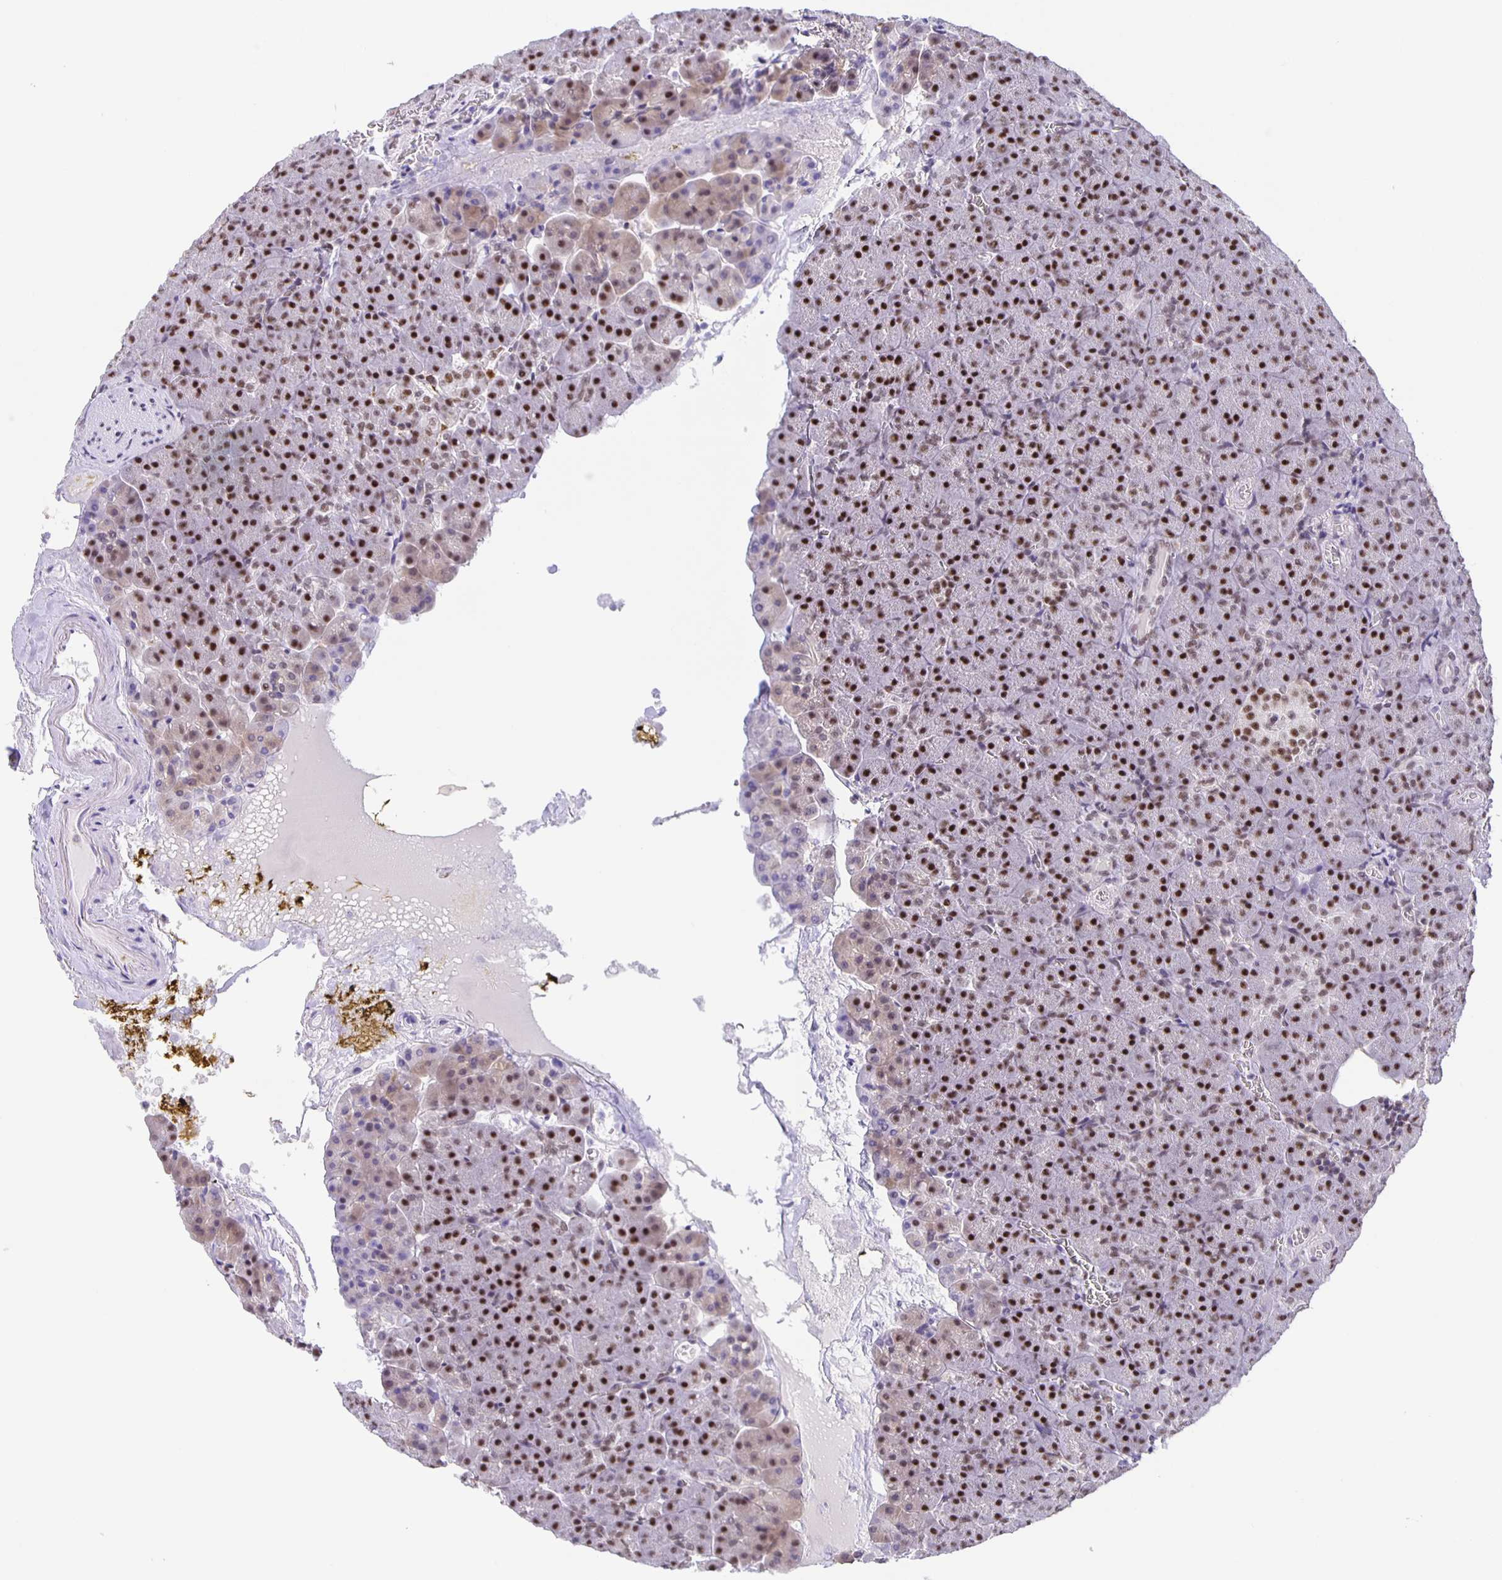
{"staining": {"intensity": "strong", "quantity": ">75%", "location": "nuclear"}, "tissue": "pancreas", "cell_type": "Exocrine glandular cells", "image_type": "normal", "snomed": [{"axis": "morphology", "description": "Normal tissue, NOS"}, {"axis": "topography", "description": "Pancreas"}], "caption": "Exocrine glandular cells display high levels of strong nuclear staining in about >75% of cells in benign pancreas. (DAB IHC, brown staining for protein, blue staining for nuclei).", "gene": "ZRANB2", "patient": {"sex": "female", "age": 74}}